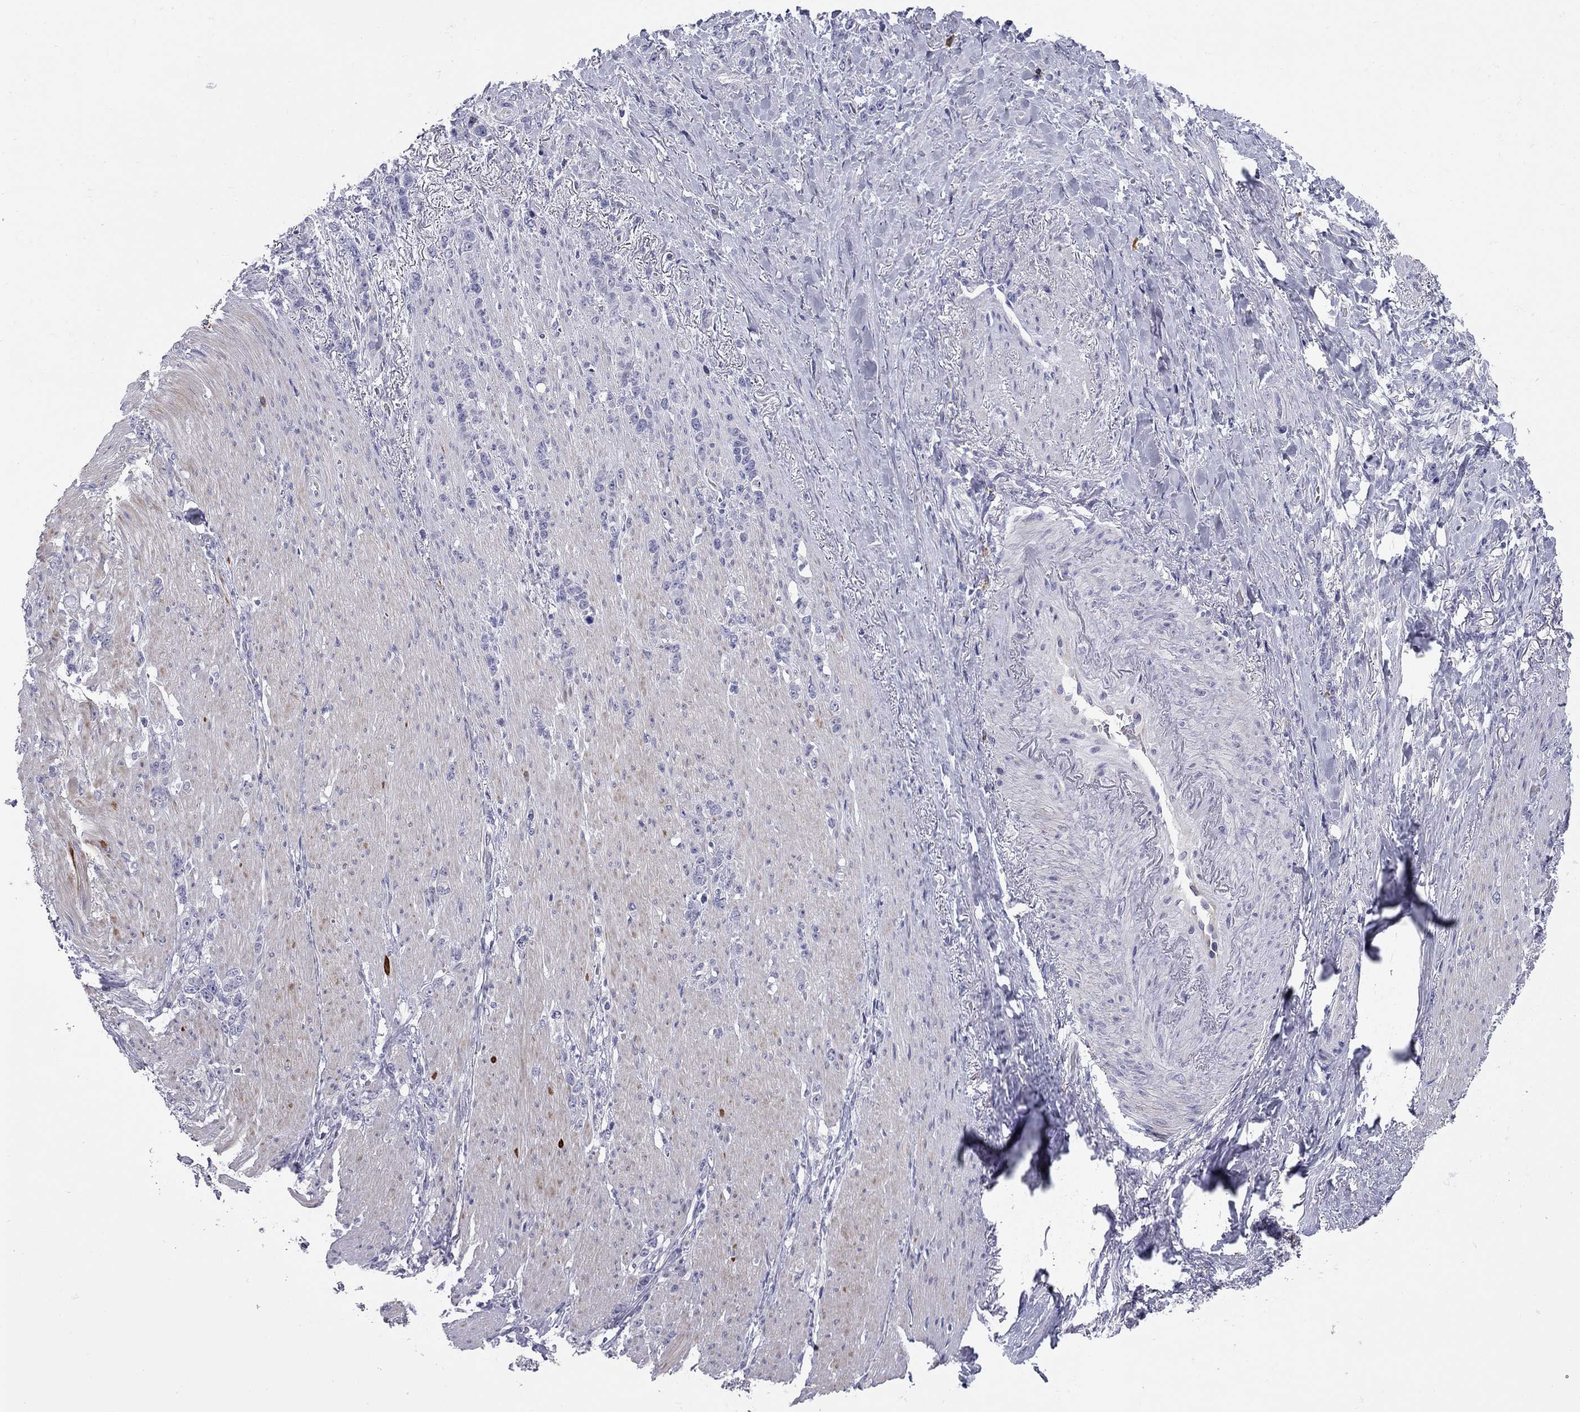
{"staining": {"intensity": "negative", "quantity": "none", "location": "none"}, "tissue": "stomach cancer", "cell_type": "Tumor cells", "image_type": "cancer", "snomed": [{"axis": "morphology", "description": "Adenocarcinoma, NOS"}, {"axis": "topography", "description": "Stomach, lower"}], "caption": "DAB (3,3'-diaminobenzidine) immunohistochemical staining of stomach cancer (adenocarcinoma) demonstrates no significant staining in tumor cells.", "gene": "C8orf88", "patient": {"sex": "male", "age": 88}}